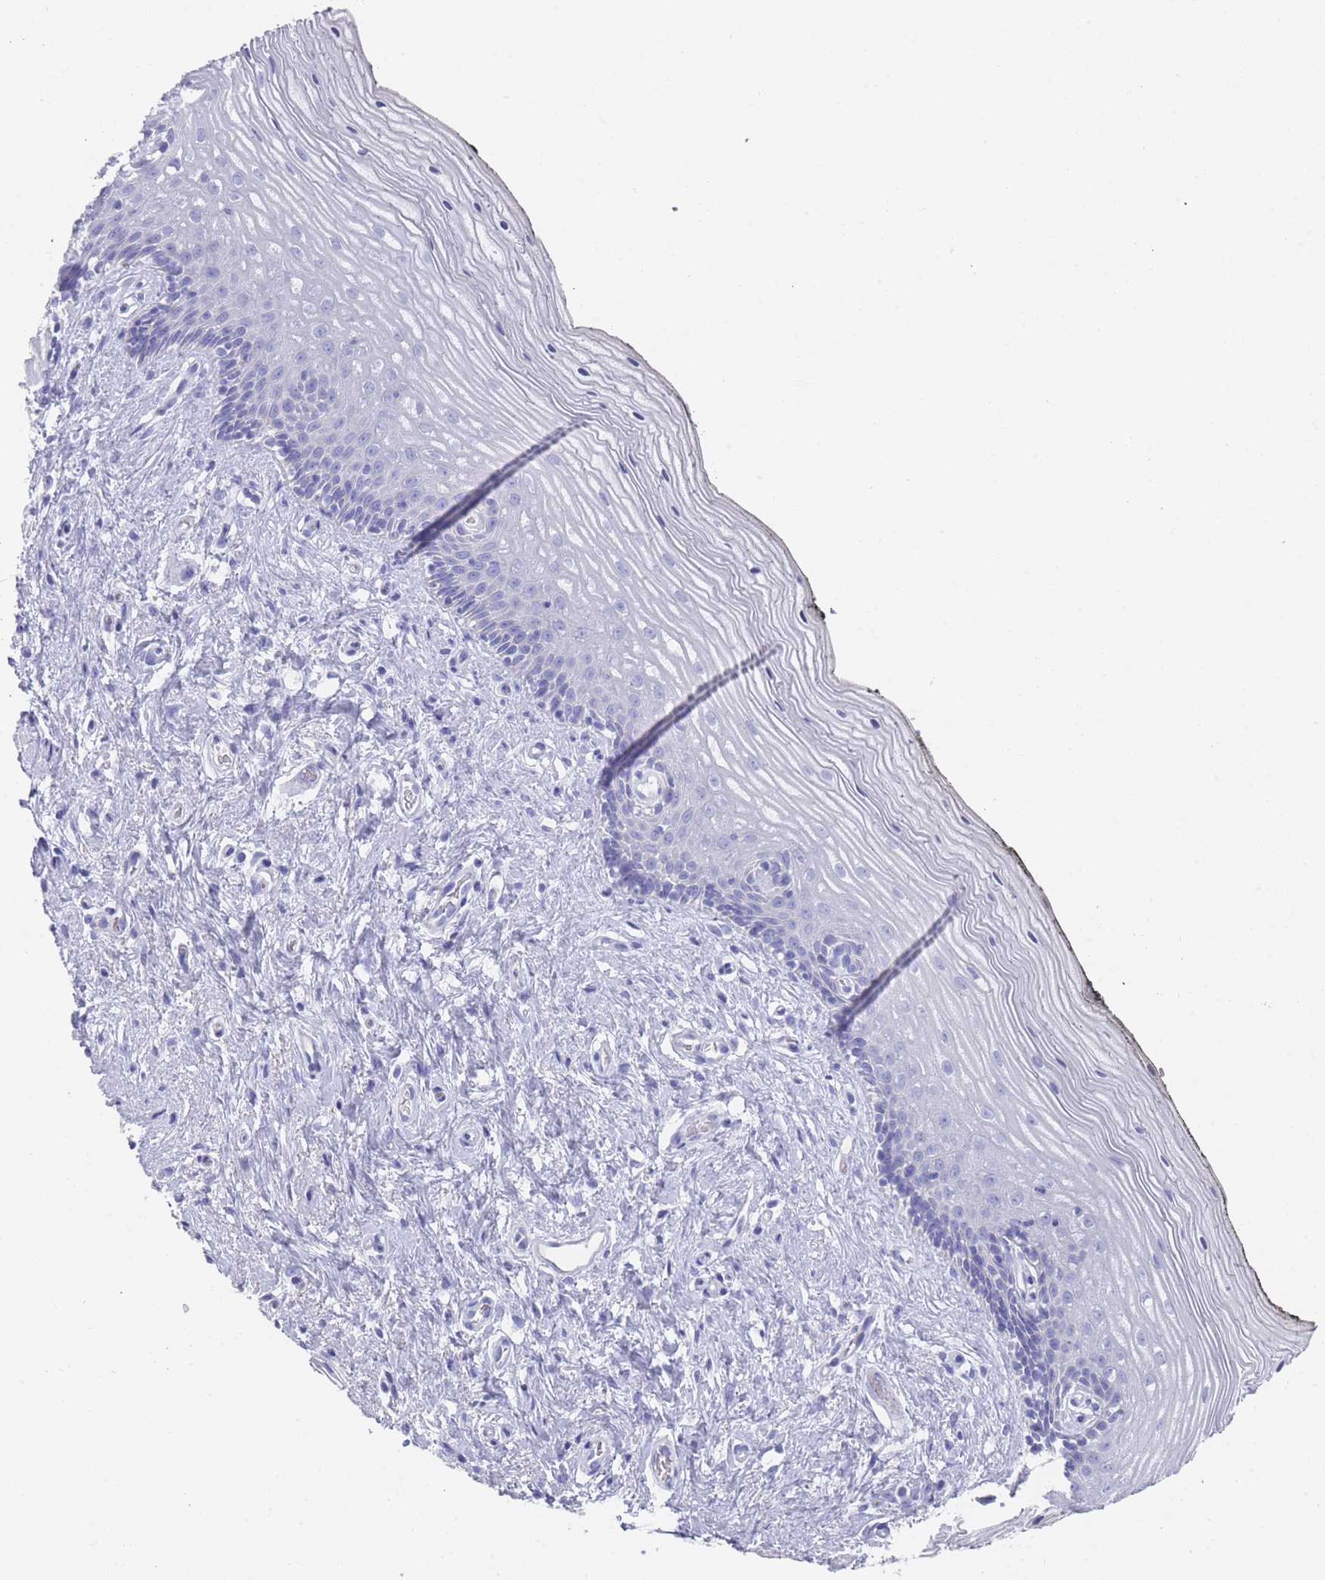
{"staining": {"intensity": "negative", "quantity": "none", "location": "none"}, "tissue": "vagina", "cell_type": "Squamous epithelial cells", "image_type": "normal", "snomed": [{"axis": "morphology", "description": "Normal tissue, NOS"}, {"axis": "topography", "description": "Vagina"}], "caption": "A high-resolution photomicrograph shows immunohistochemistry (IHC) staining of benign vagina, which shows no significant positivity in squamous epithelial cells. Brightfield microscopy of immunohistochemistry stained with DAB (brown) and hematoxylin (blue), captured at high magnification.", "gene": "SCCPDH", "patient": {"sex": "female", "age": 47}}